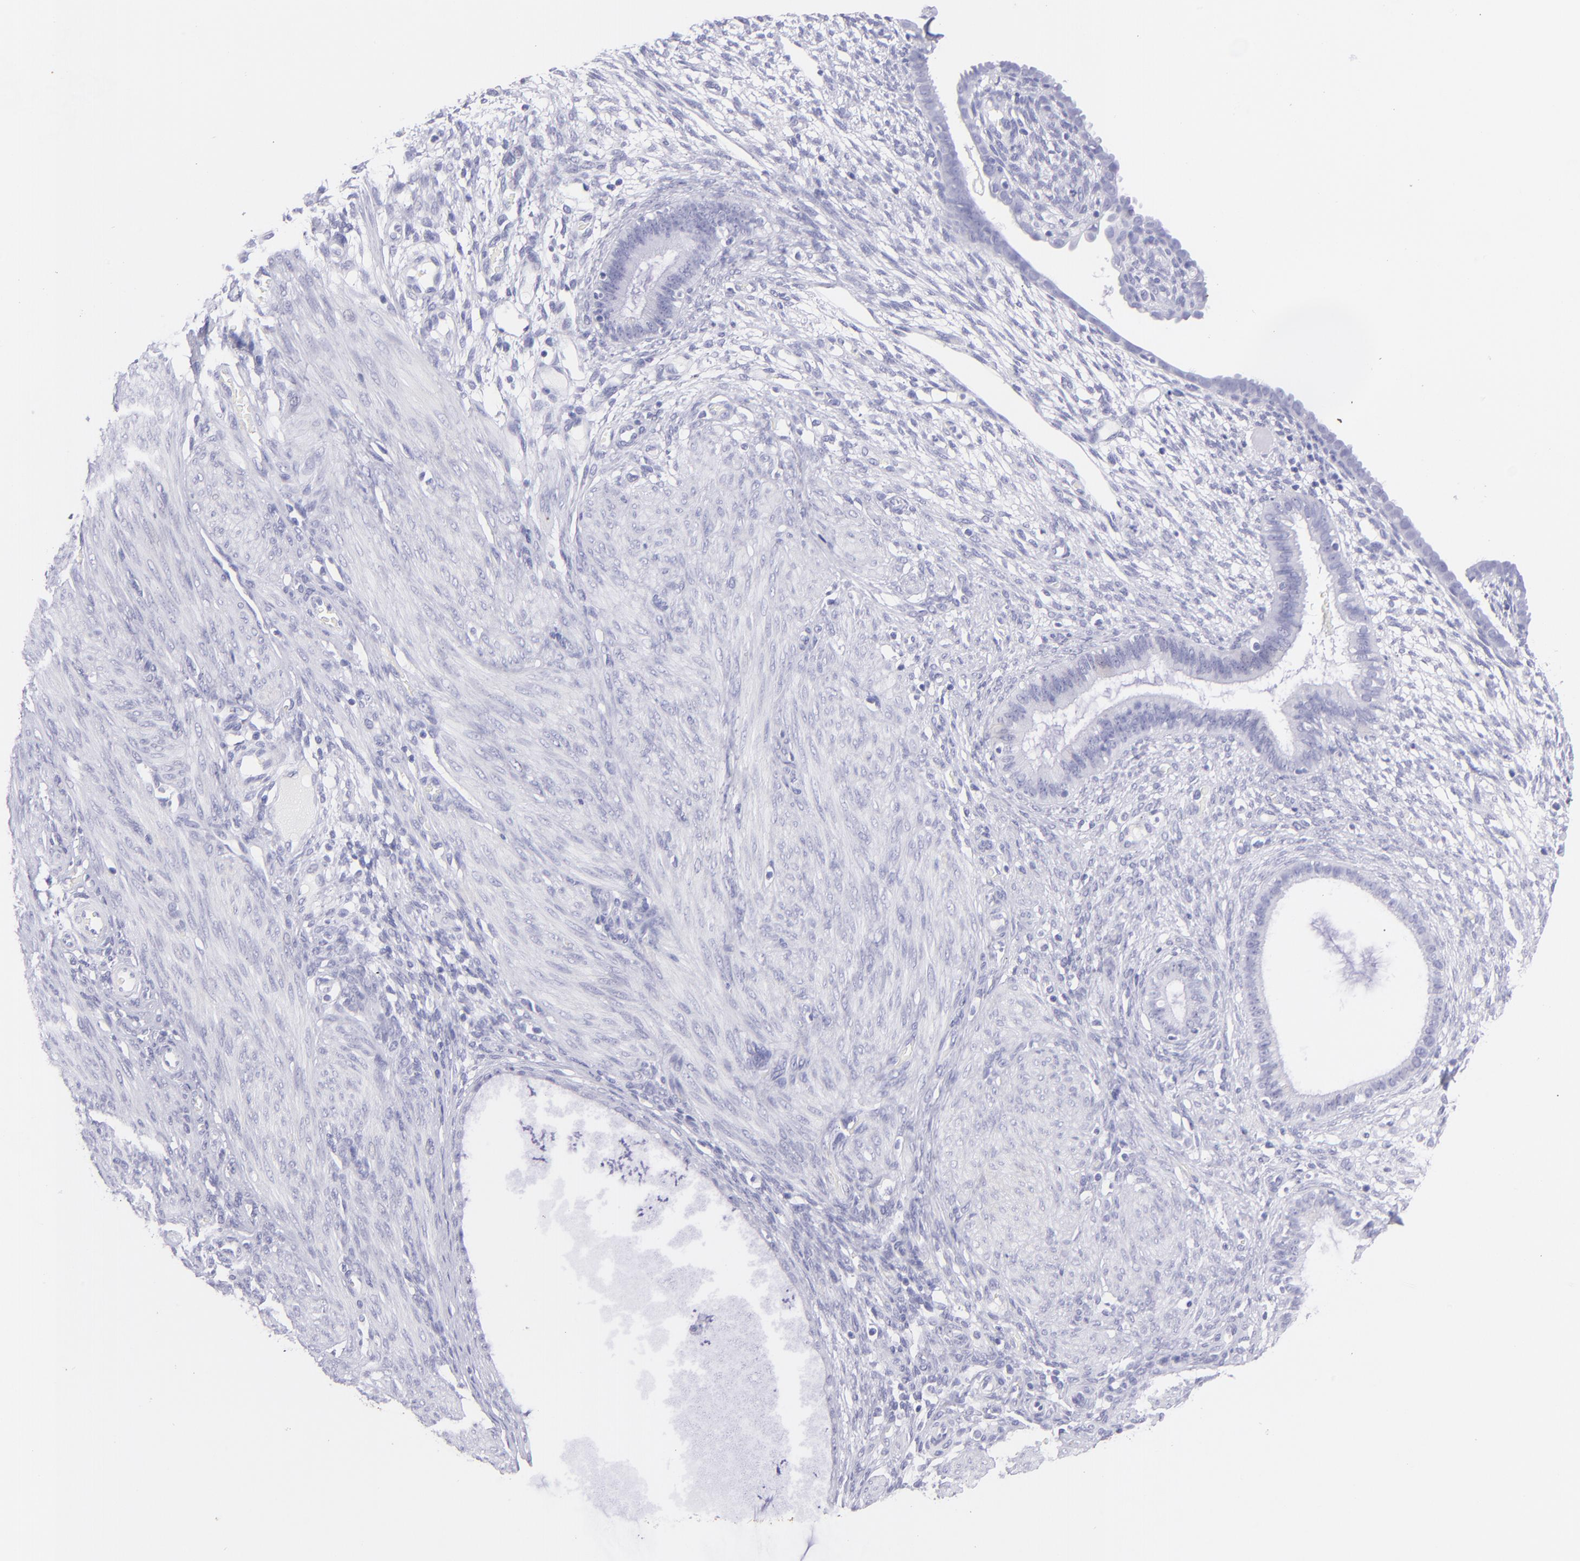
{"staining": {"intensity": "negative", "quantity": "none", "location": "none"}, "tissue": "endometrium", "cell_type": "Cells in endometrial stroma", "image_type": "normal", "snomed": [{"axis": "morphology", "description": "Normal tissue, NOS"}, {"axis": "topography", "description": "Endometrium"}], "caption": "This is an immunohistochemistry histopathology image of benign endometrium. There is no positivity in cells in endometrial stroma.", "gene": "PIP", "patient": {"sex": "female", "age": 72}}